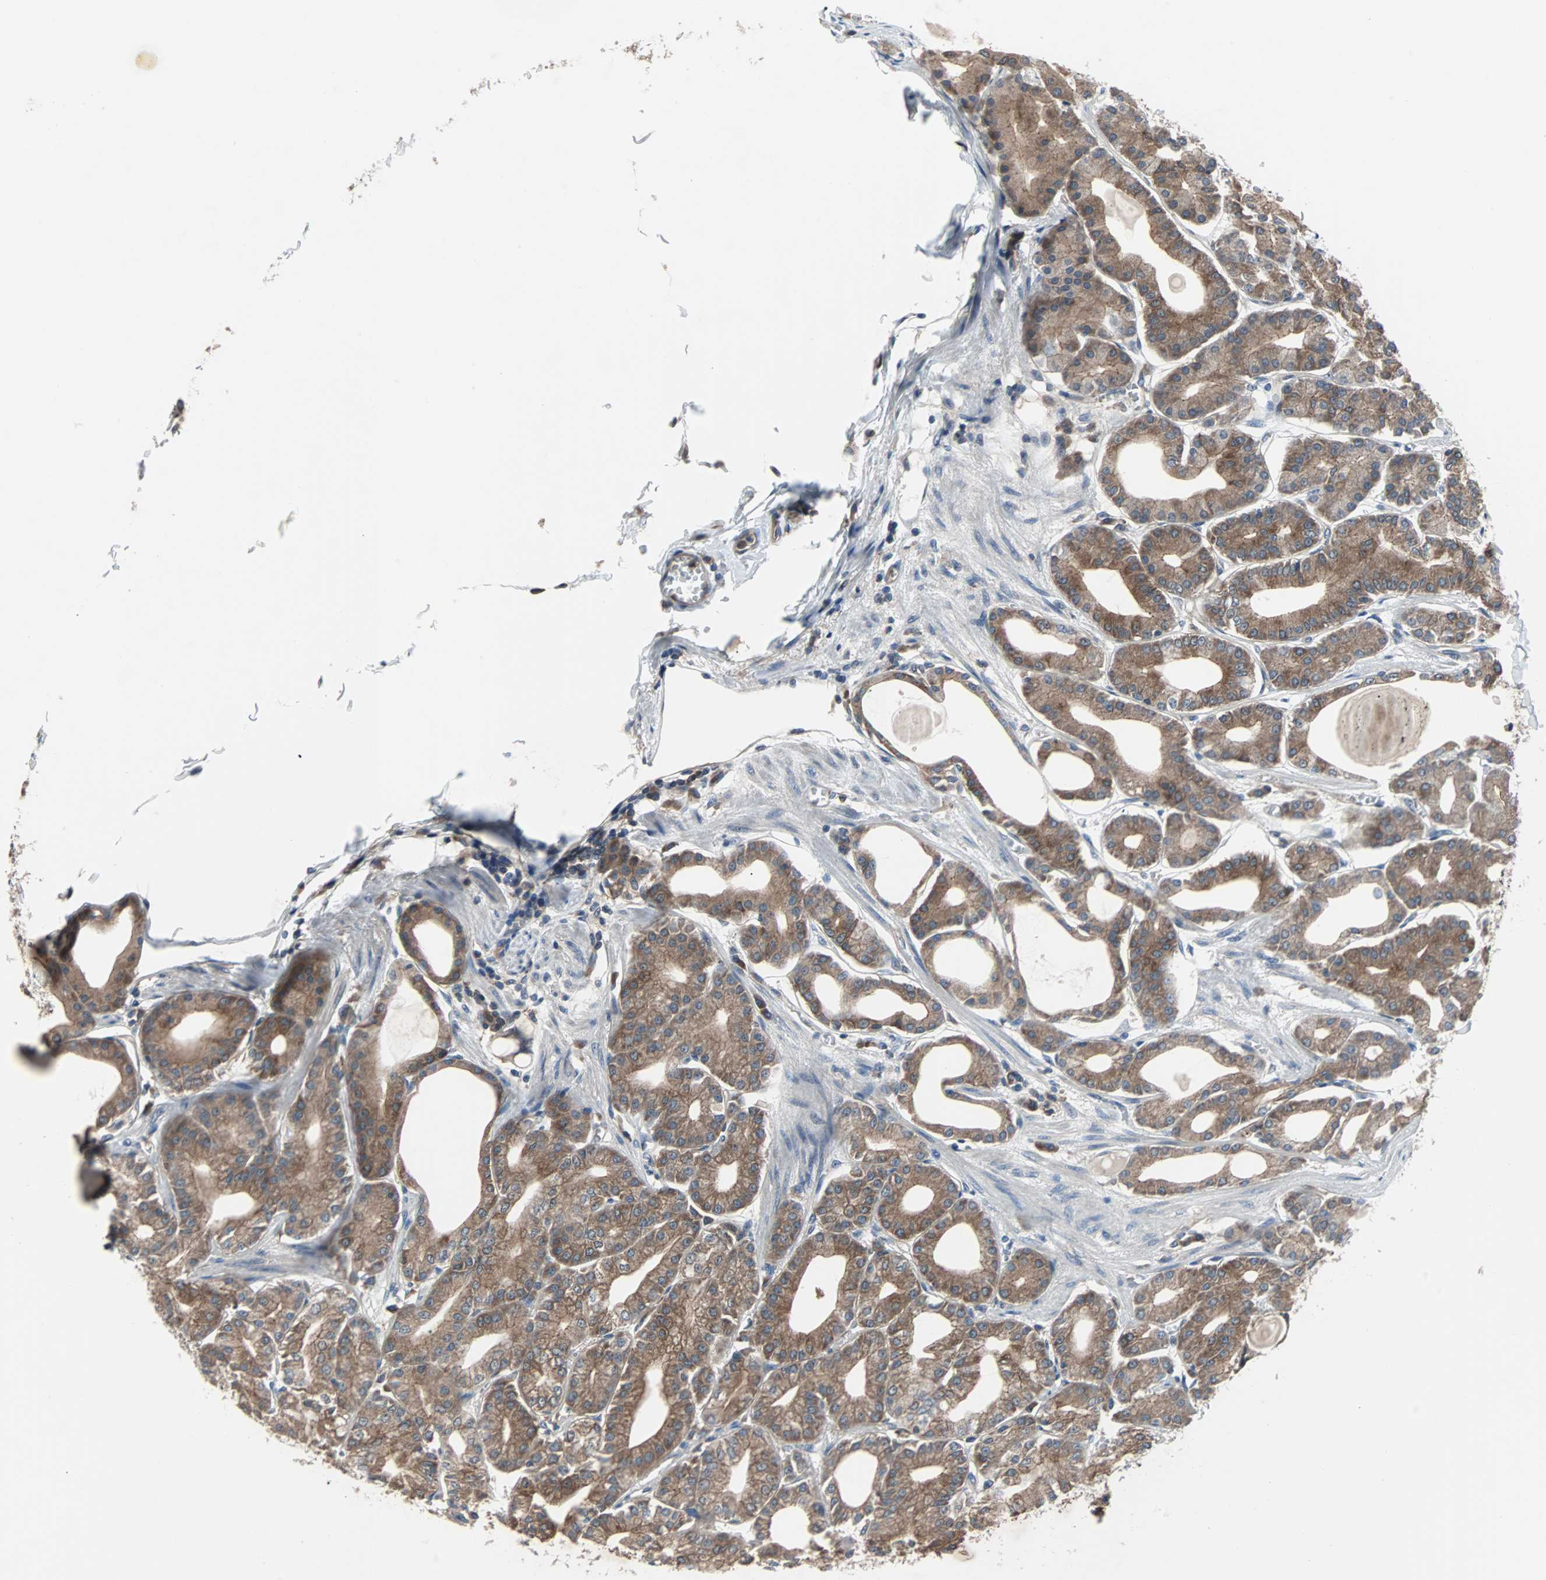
{"staining": {"intensity": "weak", "quantity": ">75%", "location": "cytoplasmic/membranous"}, "tissue": "stomach", "cell_type": "Glandular cells", "image_type": "normal", "snomed": [{"axis": "morphology", "description": "Normal tissue, NOS"}, {"axis": "topography", "description": "Stomach, lower"}], "caption": "A brown stain highlights weak cytoplasmic/membranous staining of a protein in glandular cells of benign stomach. The protein is shown in brown color, while the nuclei are stained blue.", "gene": "PAK1", "patient": {"sex": "male", "age": 71}}